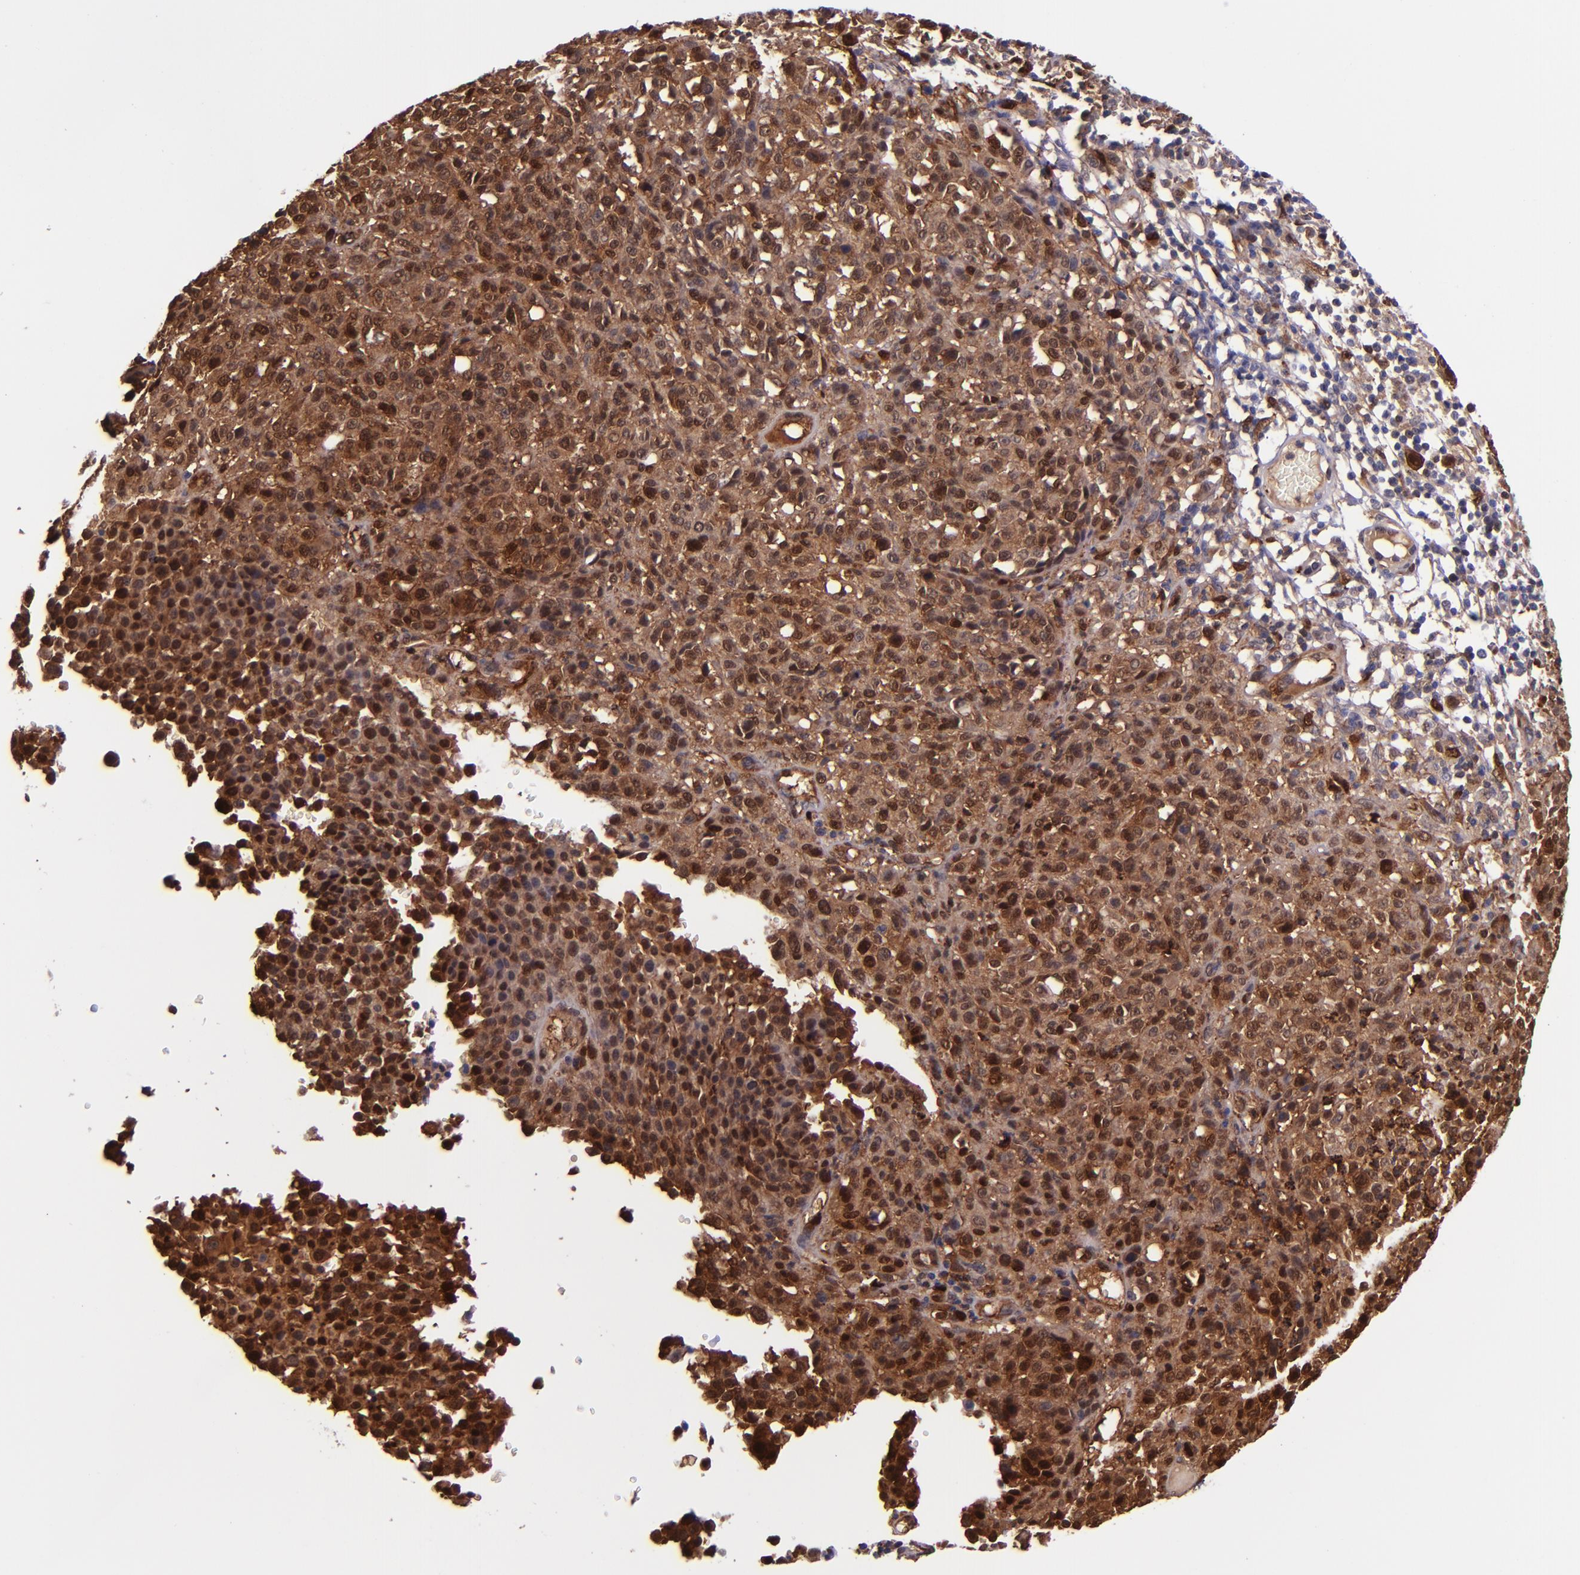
{"staining": {"intensity": "strong", "quantity": ">75%", "location": "cytoplasmic/membranous,nuclear"}, "tissue": "melanoma", "cell_type": "Tumor cells", "image_type": "cancer", "snomed": [{"axis": "morphology", "description": "Malignant melanoma, NOS"}, {"axis": "topography", "description": "Skin"}], "caption": "Tumor cells exhibit strong cytoplasmic/membranous and nuclear positivity in about >75% of cells in melanoma.", "gene": "LGALS1", "patient": {"sex": "female", "age": 49}}